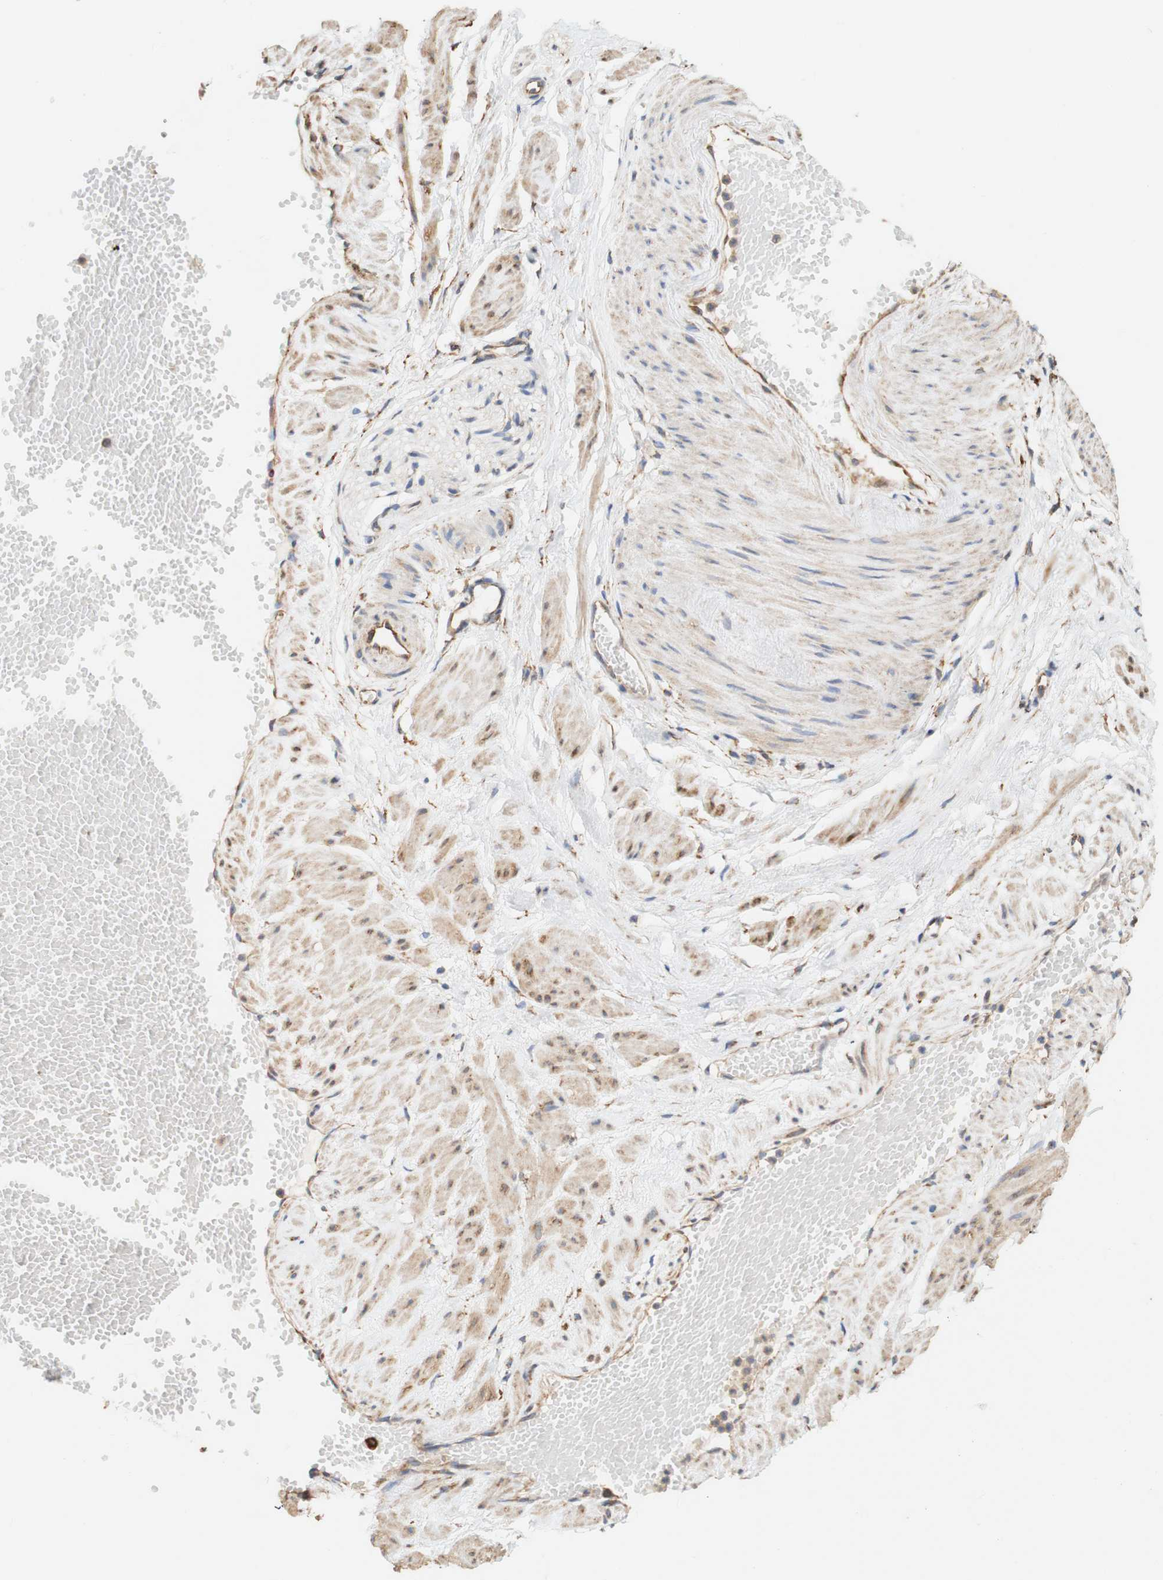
{"staining": {"intensity": "weak", "quantity": "25%-75%", "location": "cytoplasmic/membranous"}, "tissue": "adipose tissue", "cell_type": "Adipocytes", "image_type": "normal", "snomed": [{"axis": "morphology", "description": "Normal tissue, NOS"}, {"axis": "topography", "description": "Soft tissue"}, {"axis": "topography", "description": "Vascular tissue"}], "caption": "Immunohistochemical staining of unremarkable adipose tissue reveals weak cytoplasmic/membranous protein expression in about 25%-75% of adipocytes. (Brightfield microscopy of DAB IHC at high magnification).", "gene": "EIF2AK4", "patient": {"sex": "female", "age": 35}}